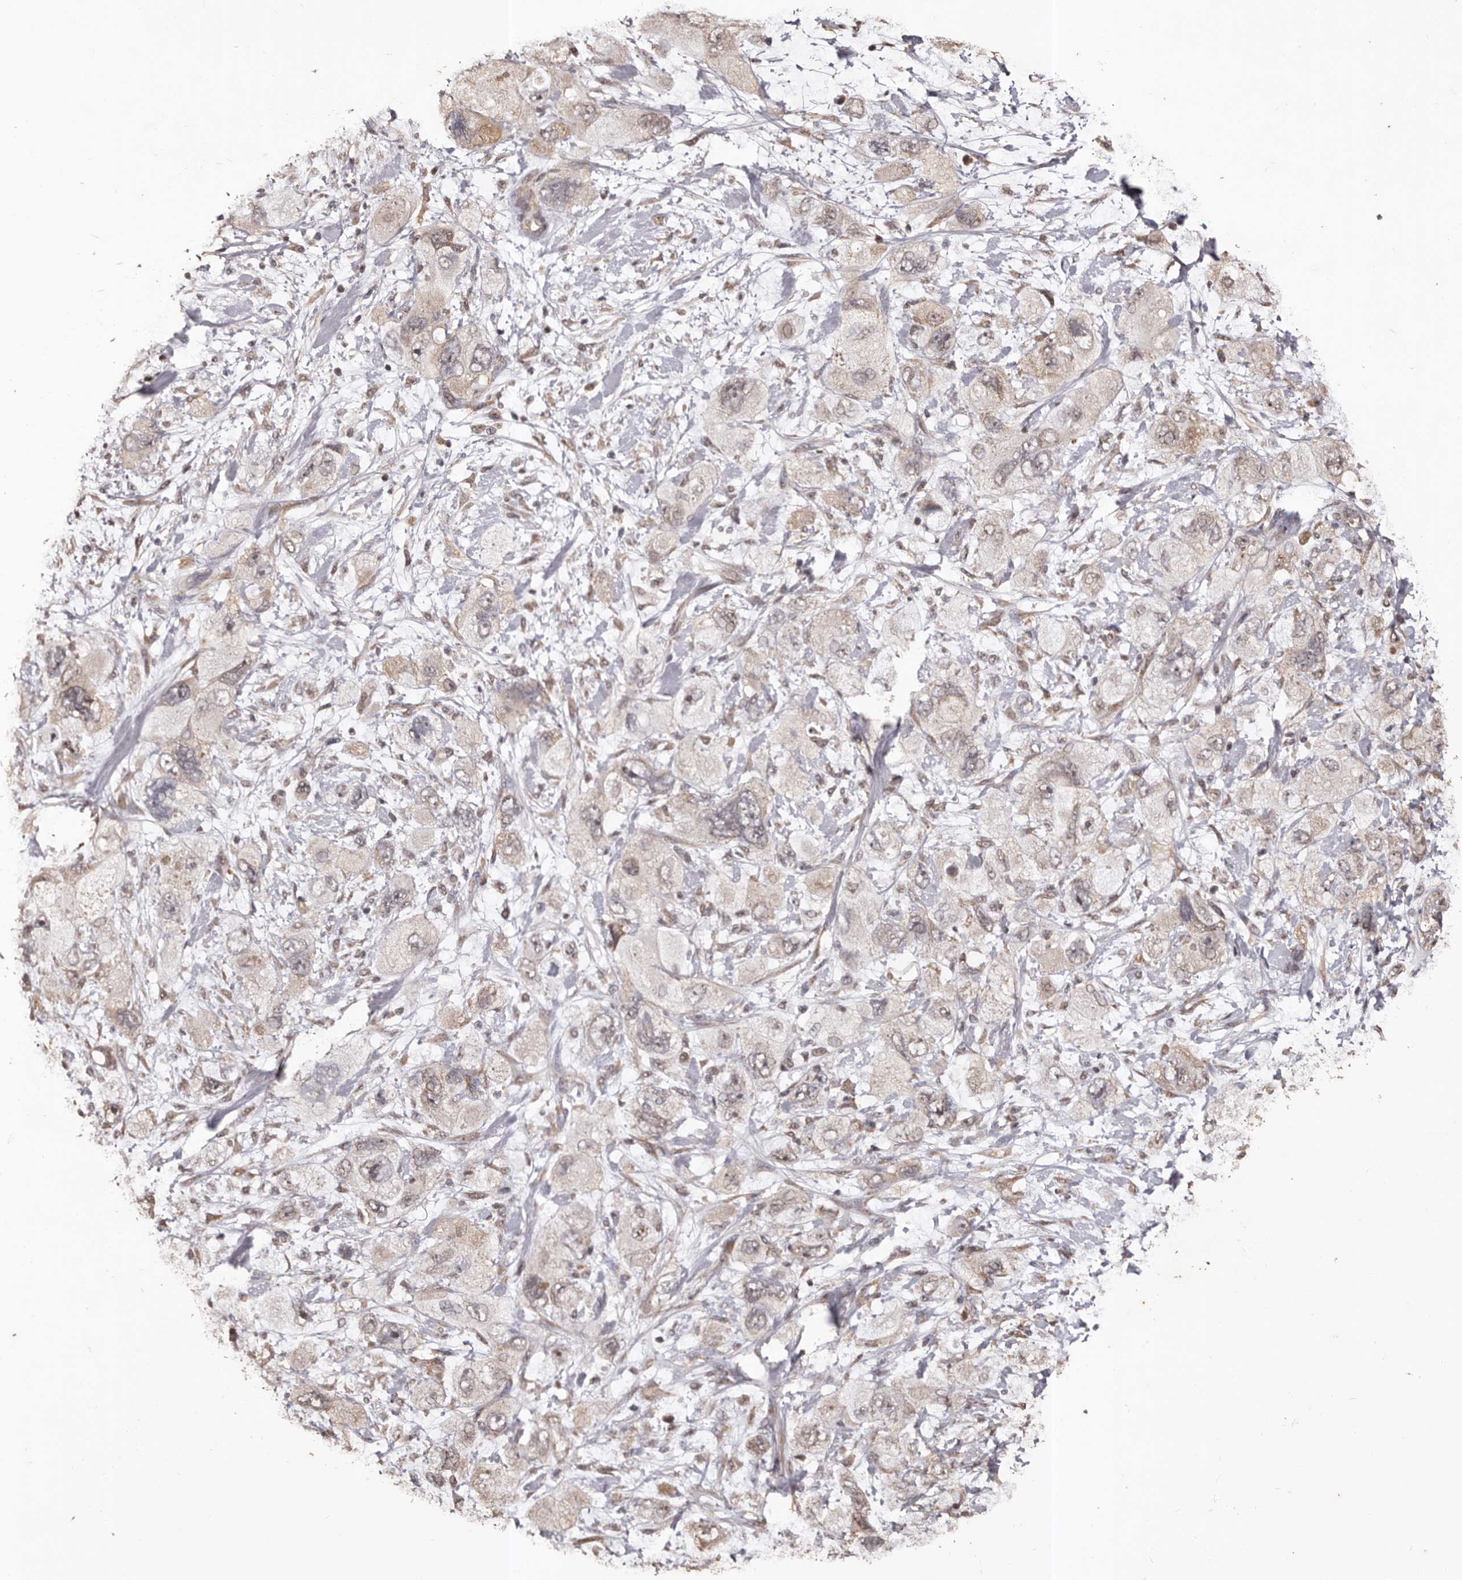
{"staining": {"intensity": "weak", "quantity": "25%-75%", "location": "cytoplasmic/membranous"}, "tissue": "pancreatic cancer", "cell_type": "Tumor cells", "image_type": "cancer", "snomed": [{"axis": "morphology", "description": "Adenocarcinoma, NOS"}, {"axis": "topography", "description": "Pancreas"}], "caption": "Human pancreatic cancer (adenocarcinoma) stained with a brown dye displays weak cytoplasmic/membranous positive expression in about 25%-75% of tumor cells.", "gene": "NAV1", "patient": {"sex": "female", "age": 73}}